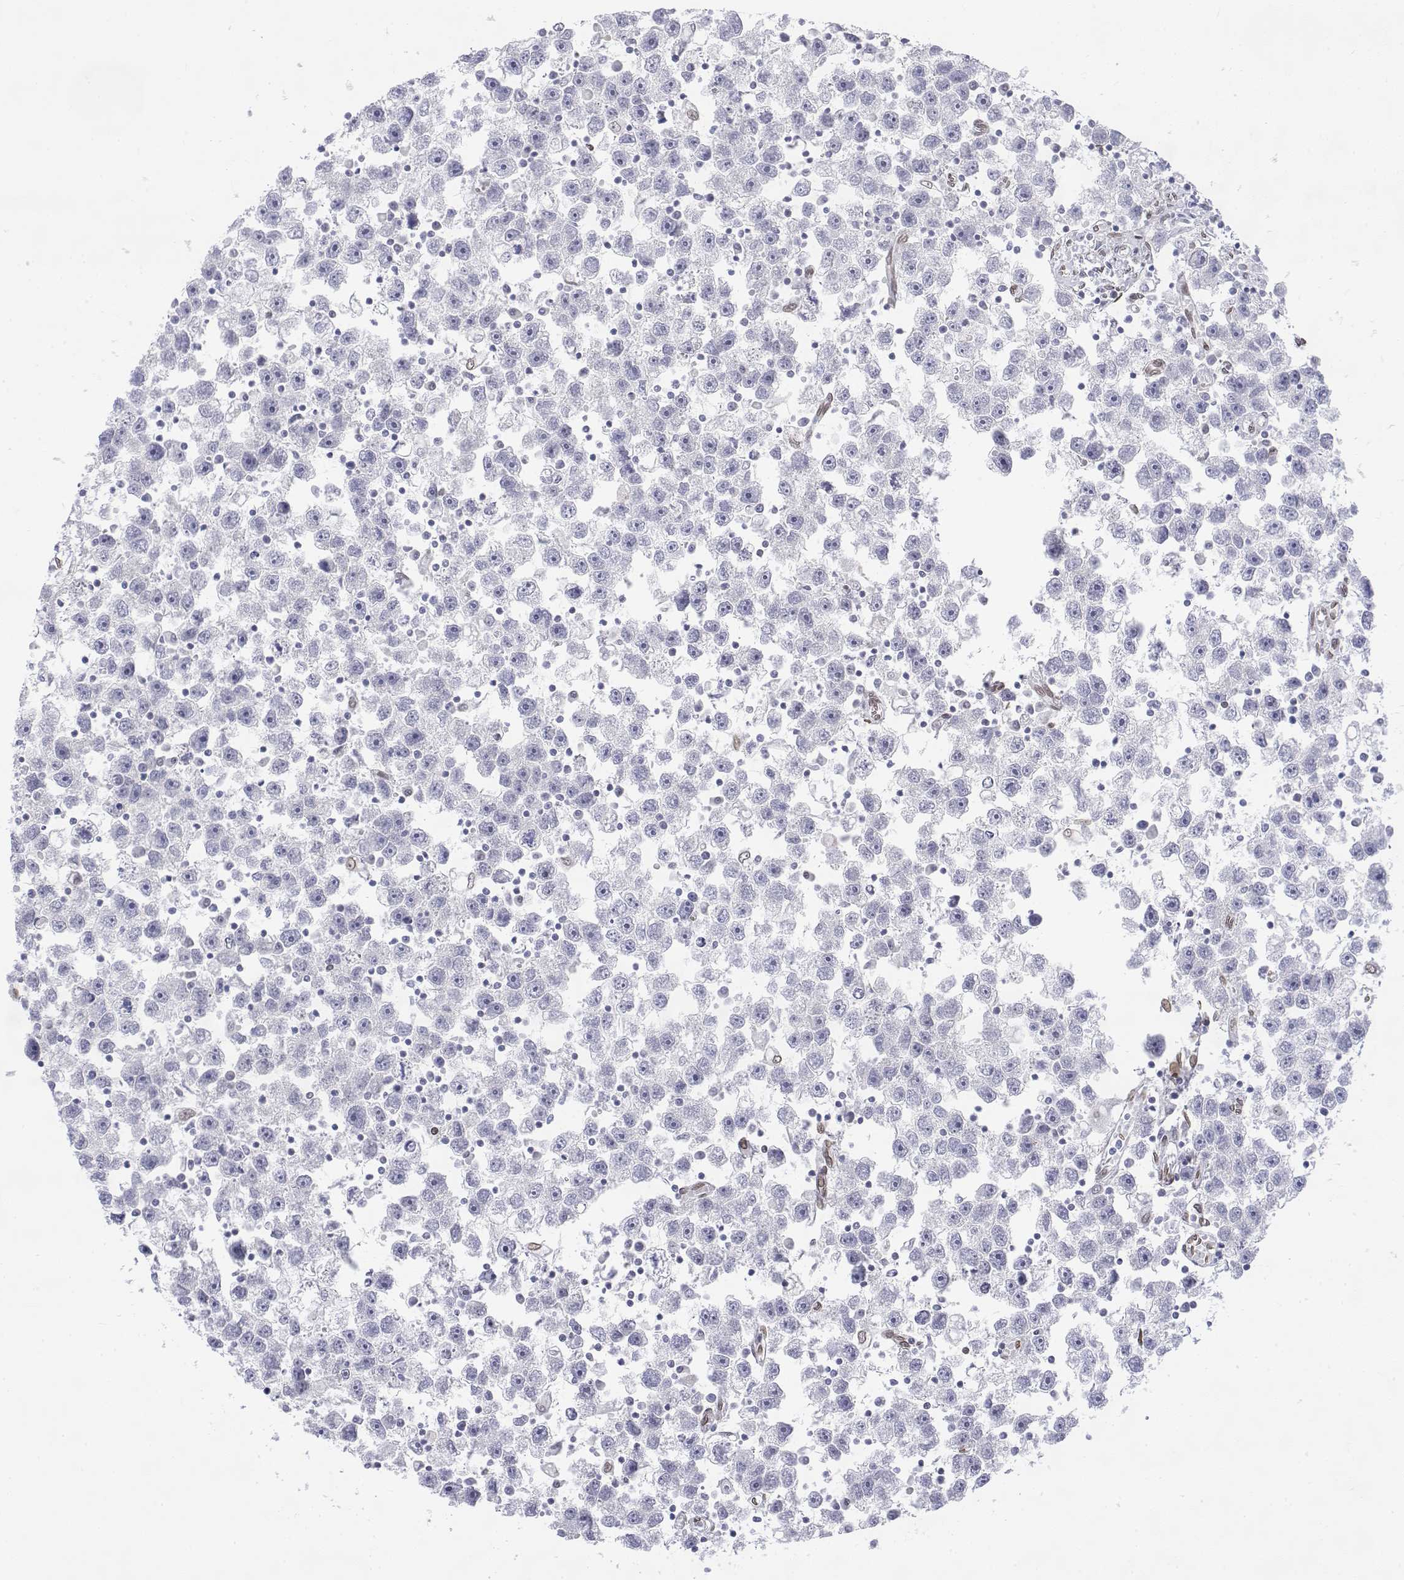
{"staining": {"intensity": "negative", "quantity": "none", "location": "none"}, "tissue": "testis cancer", "cell_type": "Tumor cells", "image_type": "cancer", "snomed": [{"axis": "morphology", "description": "Seminoma, NOS"}, {"axis": "topography", "description": "Testis"}], "caption": "High magnification brightfield microscopy of testis seminoma stained with DAB (3,3'-diaminobenzidine) (brown) and counterstained with hematoxylin (blue): tumor cells show no significant positivity.", "gene": "ZNF532", "patient": {"sex": "male", "age": 30}}